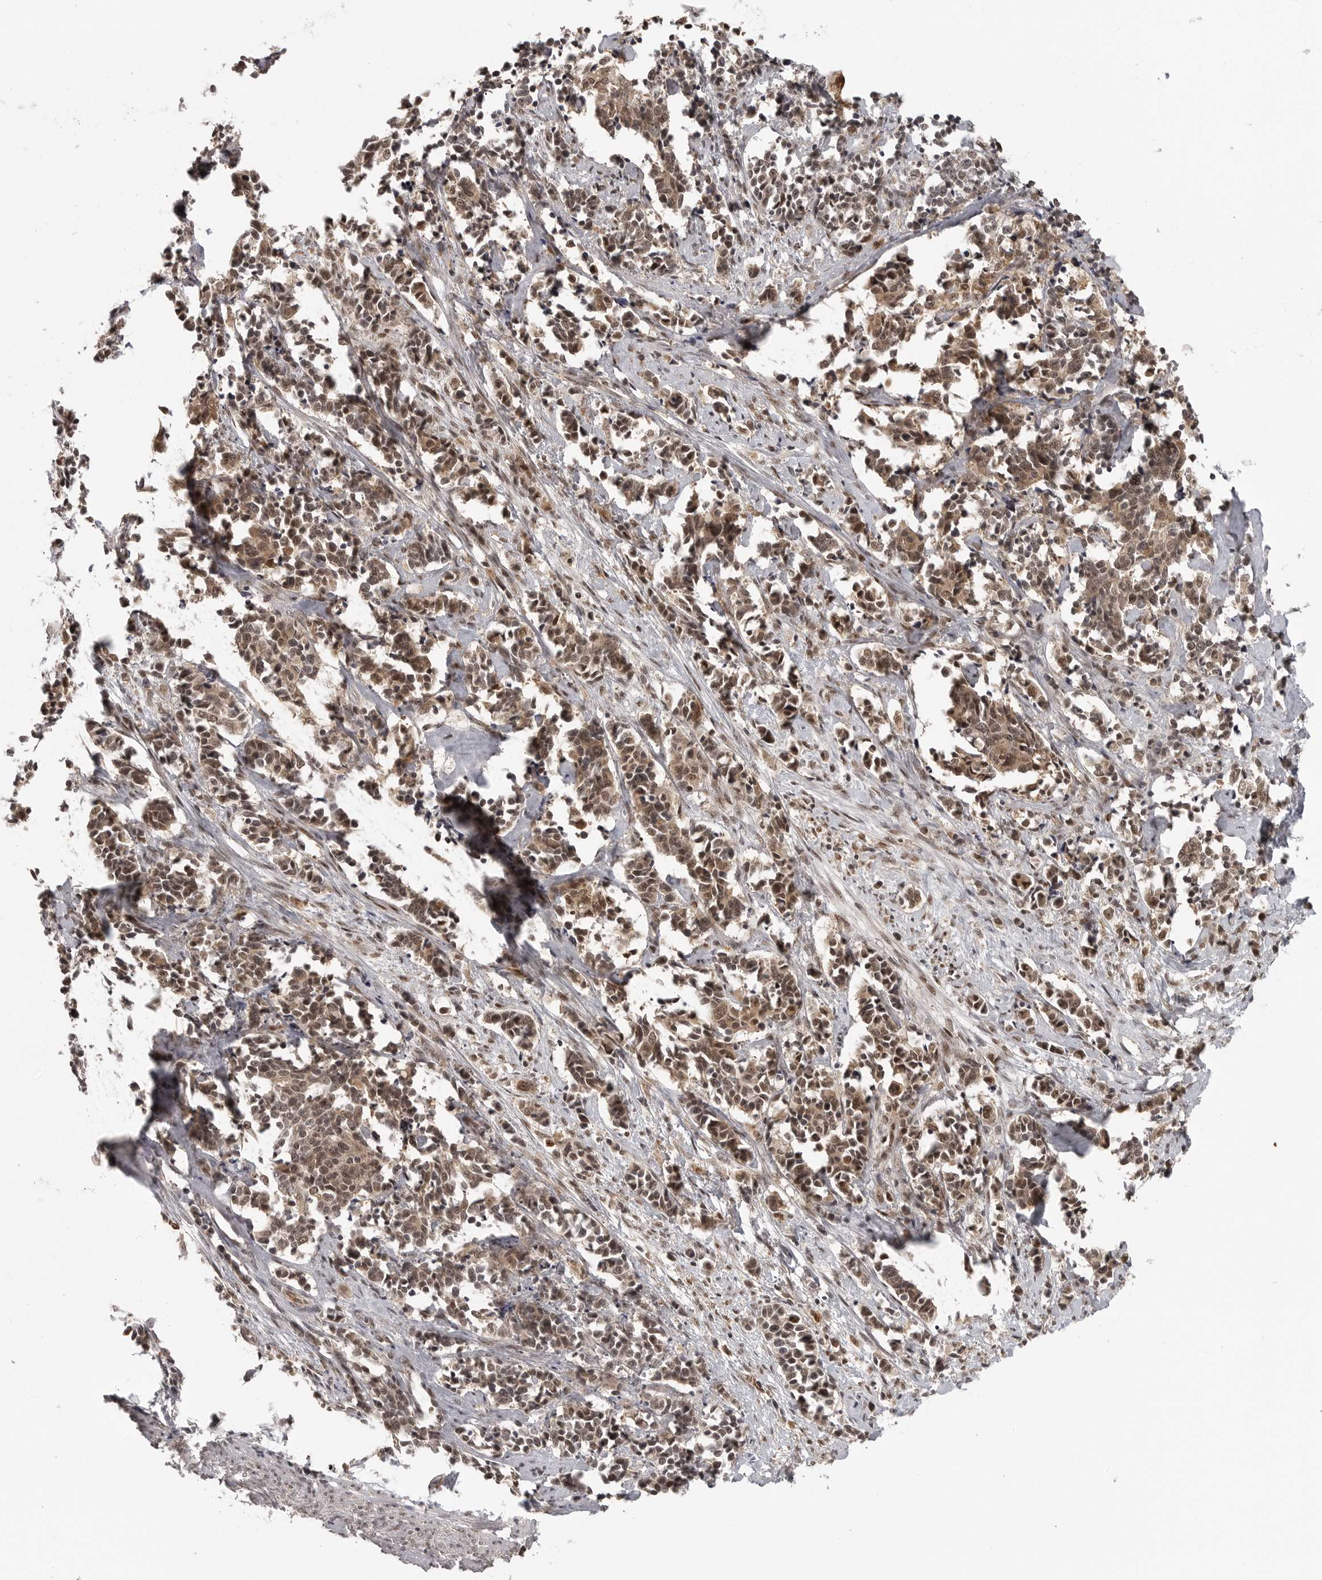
{"staining": {"intensity": "moderate", "quantity": ">75%", "location": "cytoplasmic/membranous,nuclear"}, "tissue": "cervical cancer", "cell_type": "Tumor cells", "image_type": "cancer", "snomed": [{"axis": "morphology", "description": "Normal tissue, NOS"}, {"axis": "morphology", "description": "Squamous cell carcinoma, NOS"}, {"axis": "topography", "description": "Cervix"}], "caption": "Immunohistochemical staining of cervical cancer (squamous cell carcinoma) shows medium levels of moderate cytoplasmic/membranous and nuclear protein expression in approximately >75% of tumor cells.", "gene": "PEG3", "patient": {"sex": "female", "age": 35}}